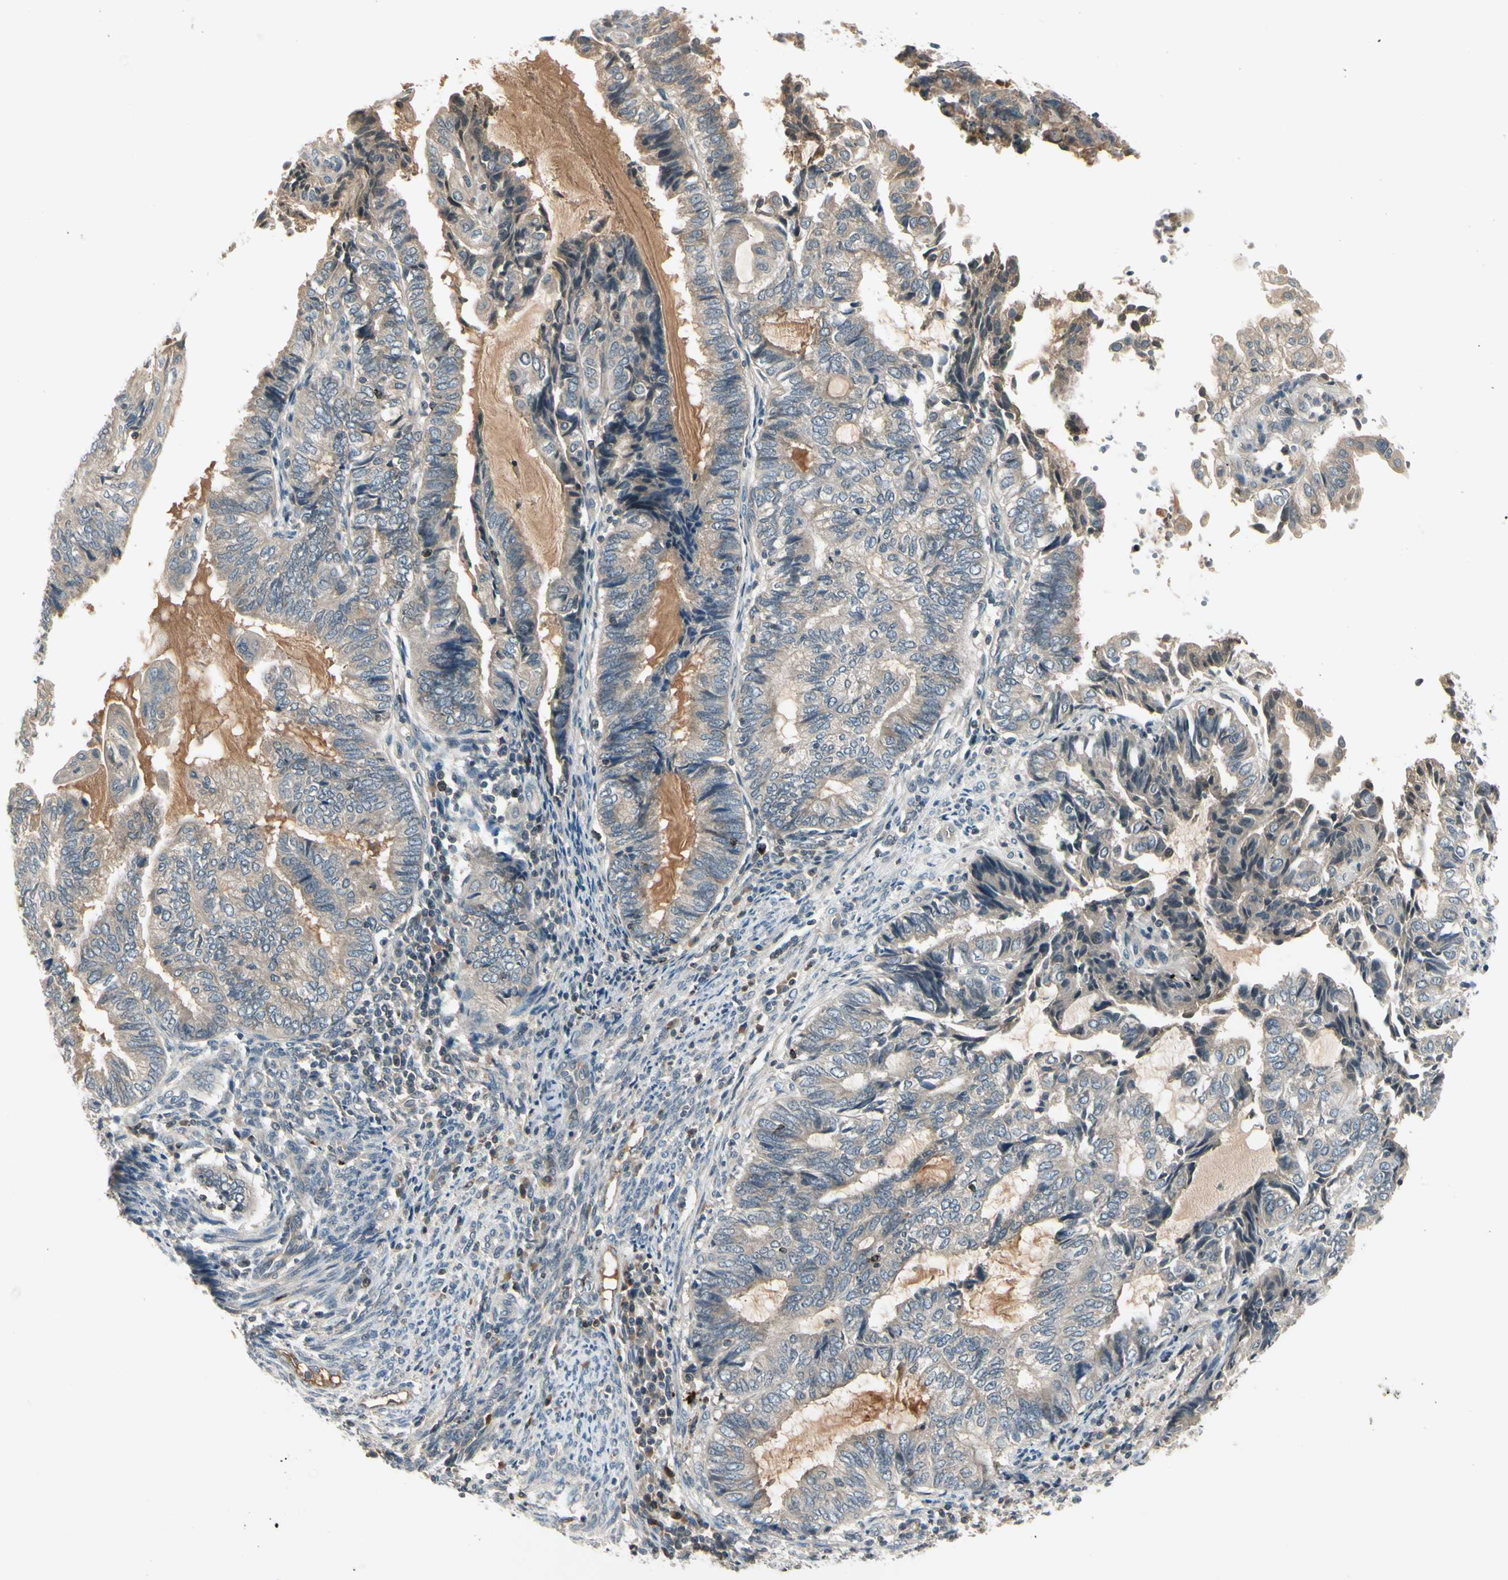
{"staining": {"intensity": "weak", "quantity": "25%-75%", "location": "cytoplasmic/membranous"}, "tissue": "endometrial cancer", "cell_type": "Tumor cells", "image_type": "cancer", "snomed": [{"axis": "morphology", "description": "Adenocarcinoma, NOS"}, {"axis": "topography", "description": "Uterus"}, {"axis": "topography", "description": "Endometrium"}], "caption": "Protein staining by IHC exhibits weak cytoplasmic/membranous positivity in about 25%-75% of tumor cells in adenocarcinoma (endometrial).", "gene": "CCL4", "patient": {"sex": "female", "age": 70}}